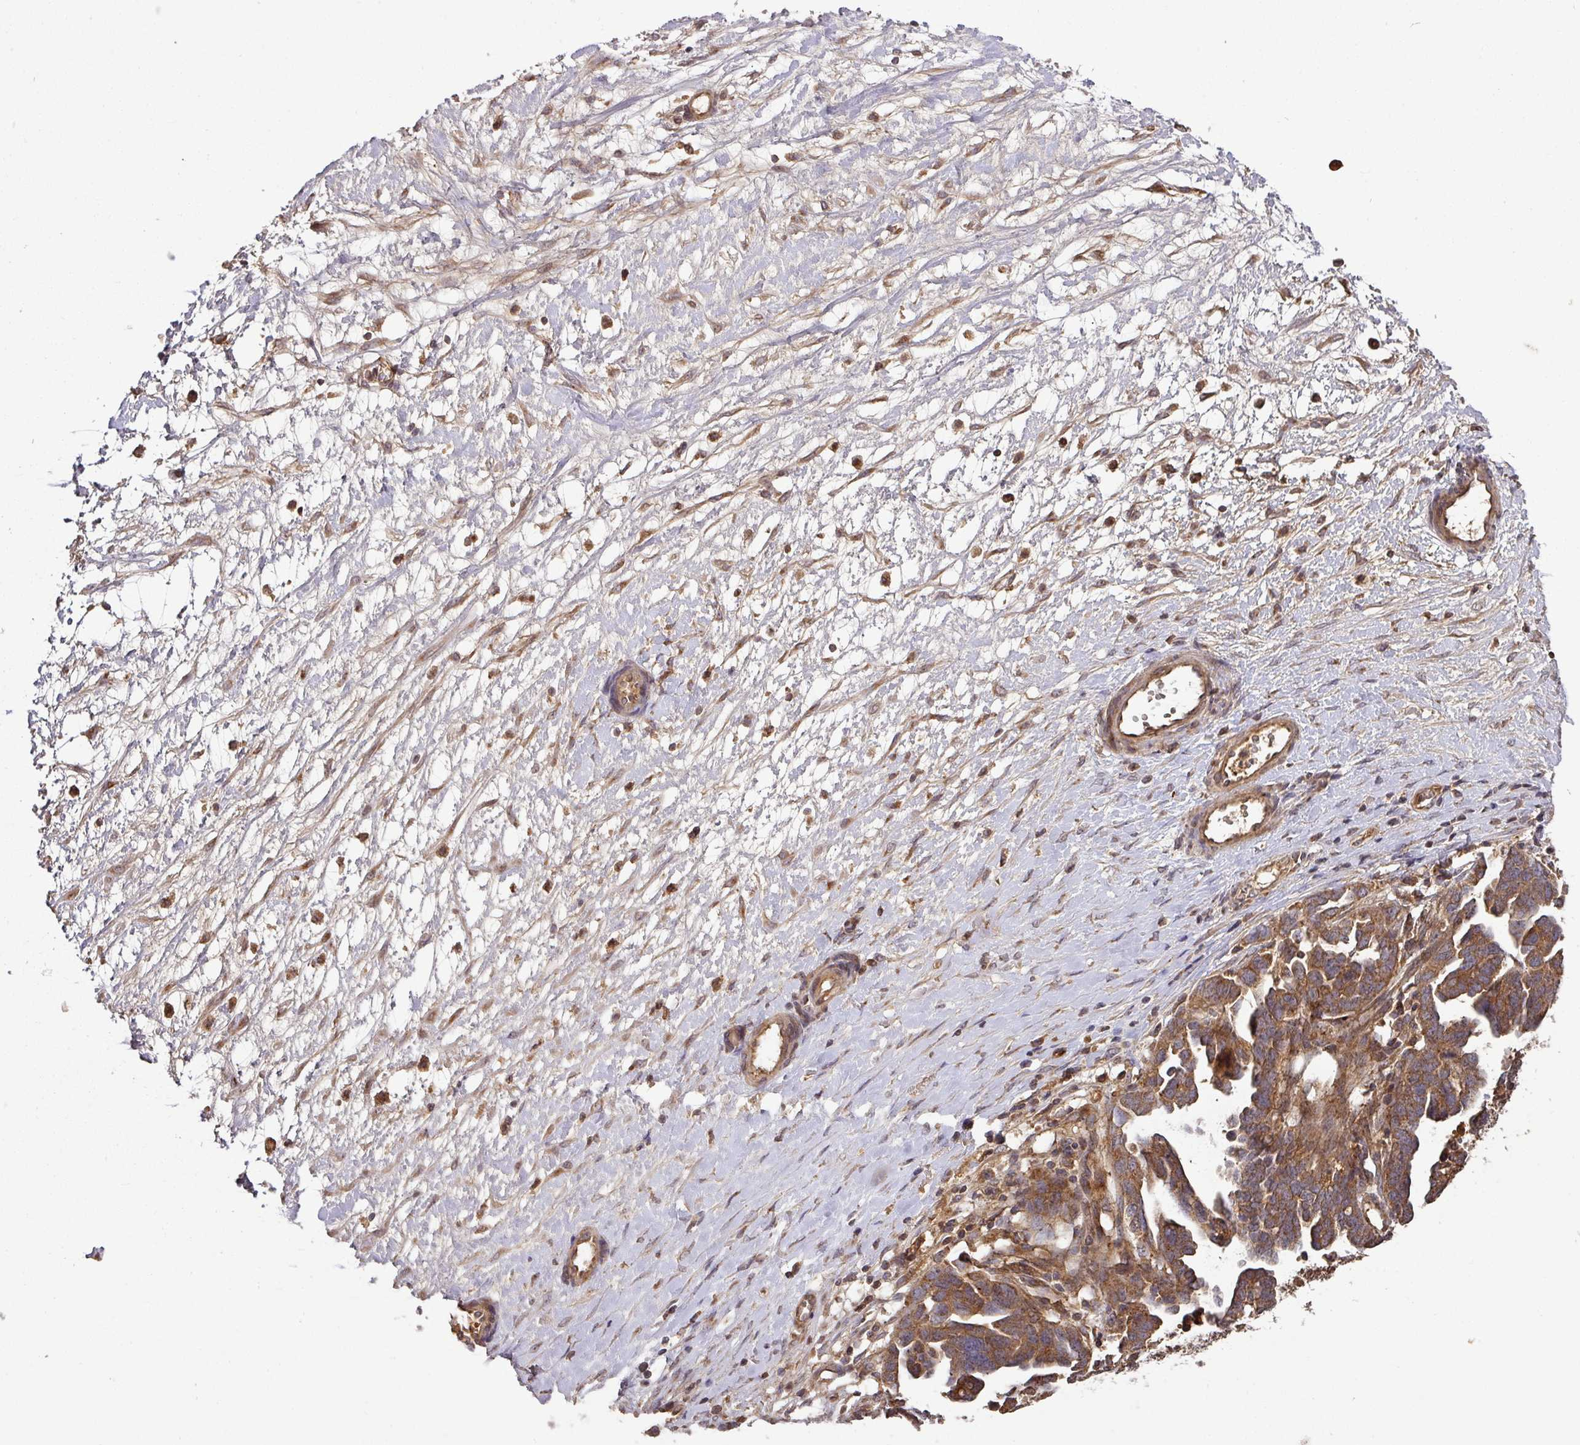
{"staining": {"intensity": "moderate", "quantity": ">75%", "location": "cytoplasmic/membranous"}, "tissue": "ovarian cancer", "cell_type": "Tumor cells", "image_type": "cancer", "snomed": [{"axis": "morphology", "description": "Cystadenocarcinoma, serous, NOS"}, {"axis": "topography", "description": "Ovary"}], "caption": "This is a photomicrograph of IHC staining of serous cystadenocarcinoma (ovarian), which shows moderate positivity in the cytoplasmic/membranous of tumor cells.", "gene": "MRRF", "patient": {"sex": "female", "age": 54}}